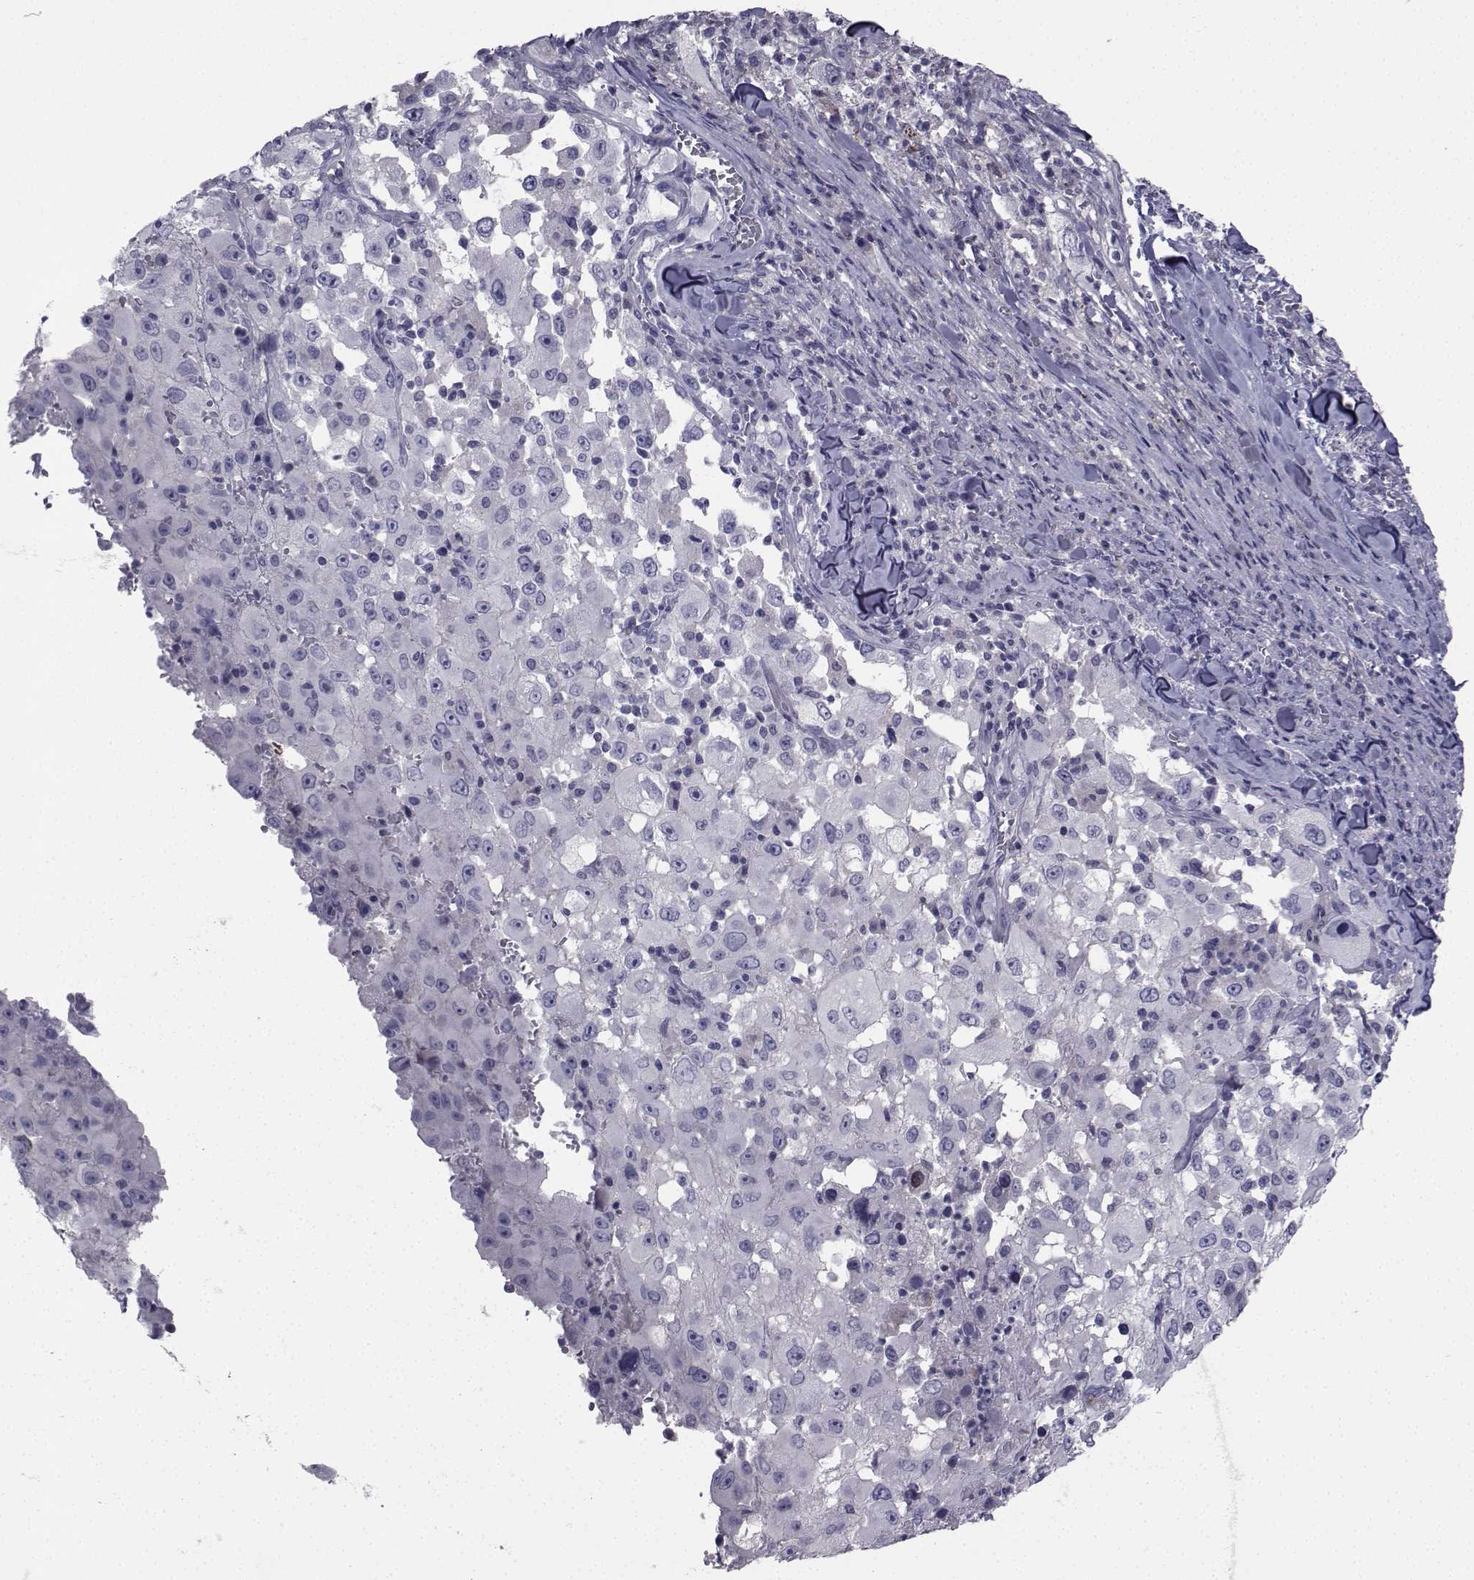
{"staining": {"intensity": "negative", "quantity": "none", "location": "none"}, "tissue": "melanoma", "cell_type": "Tumor cells", "image_type": "cancer", "snomed": [{"axis": "morphology", "description": "Malignant melanoma, Metastatic site"}, {"axis": "topography", "description": "Soft tissue"}], "caption": "A photomicrograph of human malignant melanoma (metastatic site) is negative for staining in tumor cells.", "gene": "CHRNA1", "patient": {"sex": "male", "age": 50}}